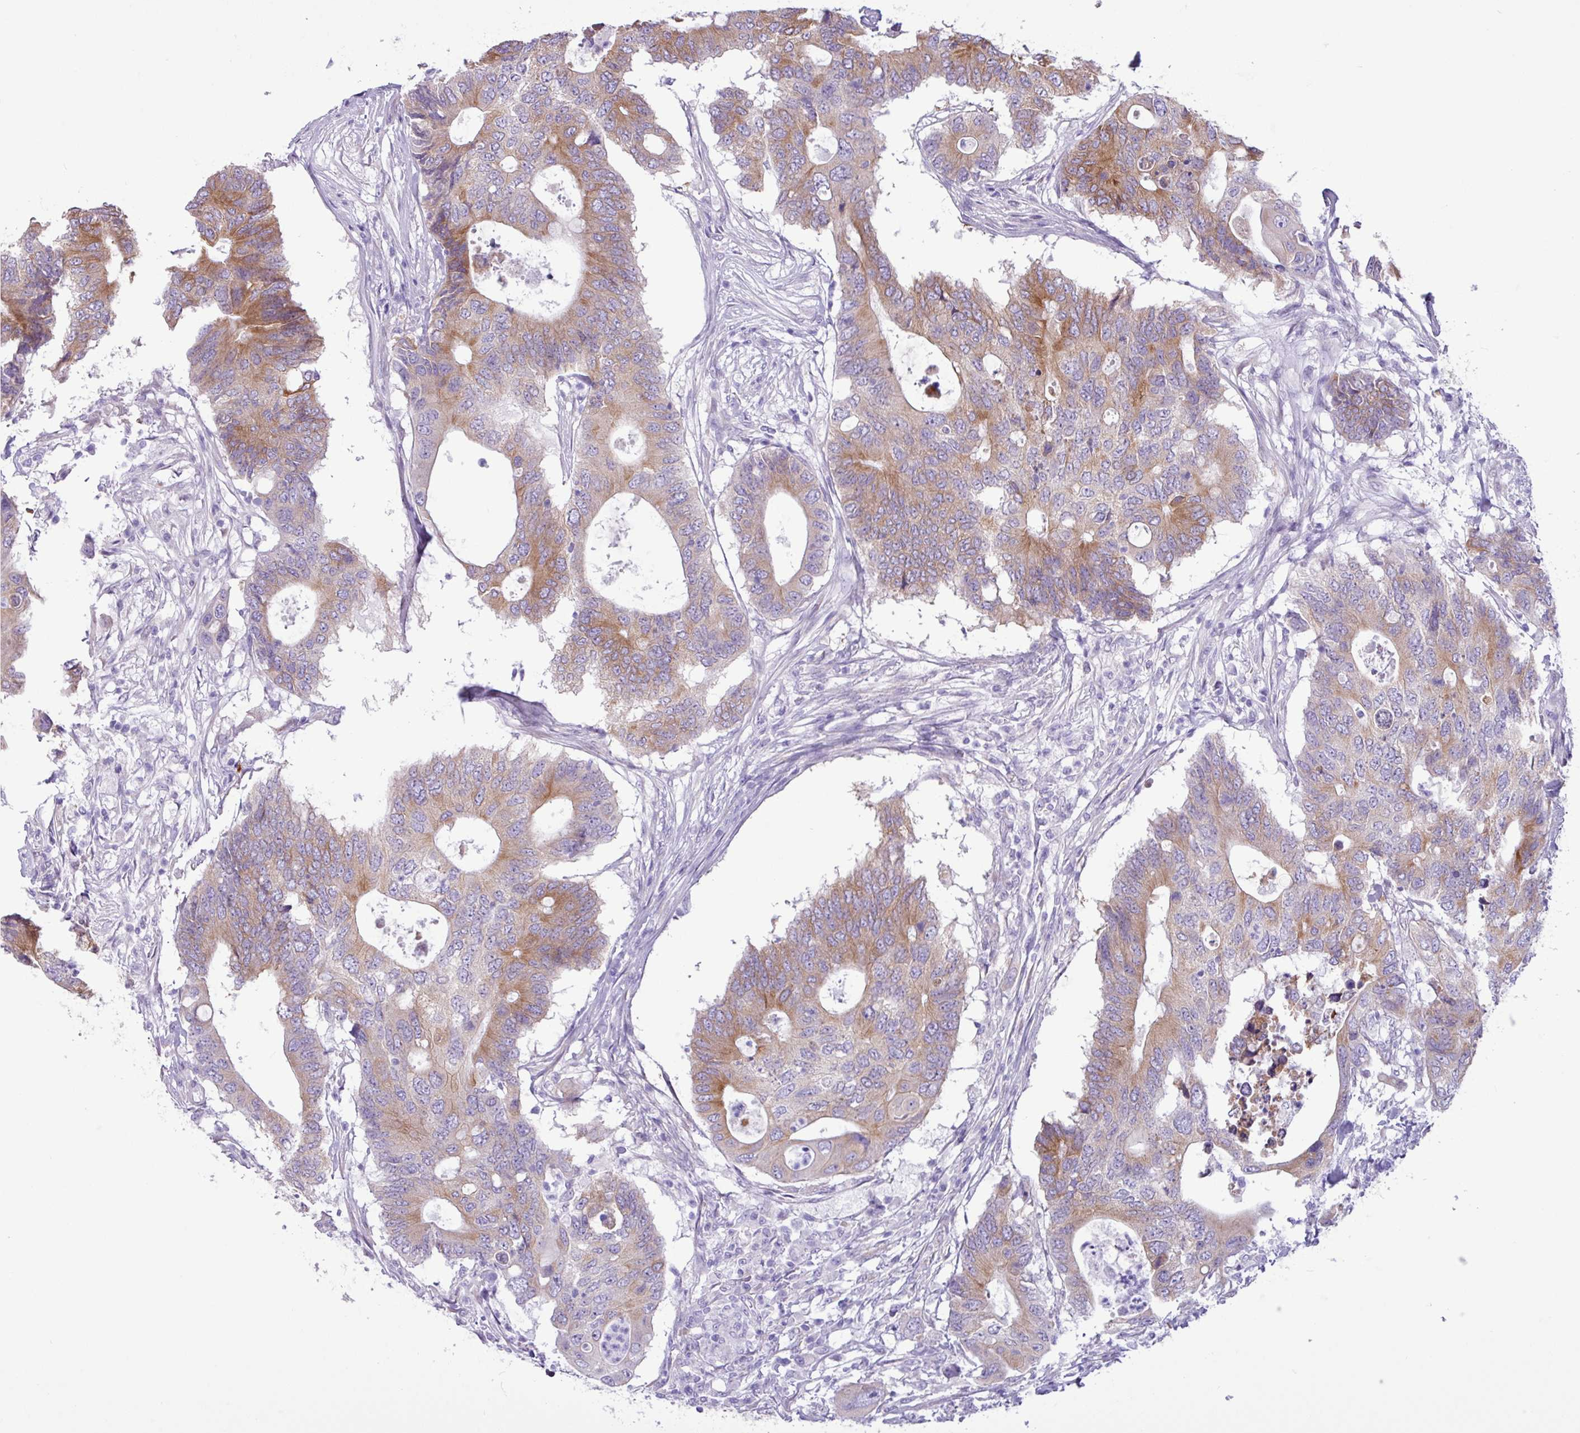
{"staining": {"intensity": "moderate", "quantity": "25%-75%", "location": "cytoplasmic/membranous"}, "tissue": "colorectal cancer", "cell_type": "Tumor cells", "image_type": "cancer", "snomed": [{"axis": "morphology", "description": "Adenocarcinoma, NOS"}, {"axis": "topography", "description": "Colon"}], "caption": "Colorectal adenocarcinoma was stained to show a protein in brown. There is medium levels of moderate cytoplasmic/membranous expression in about 25%-75% of tumor cells.", "gene": "SLC38A1", "patient": {"sex": "male", "age": 71}}